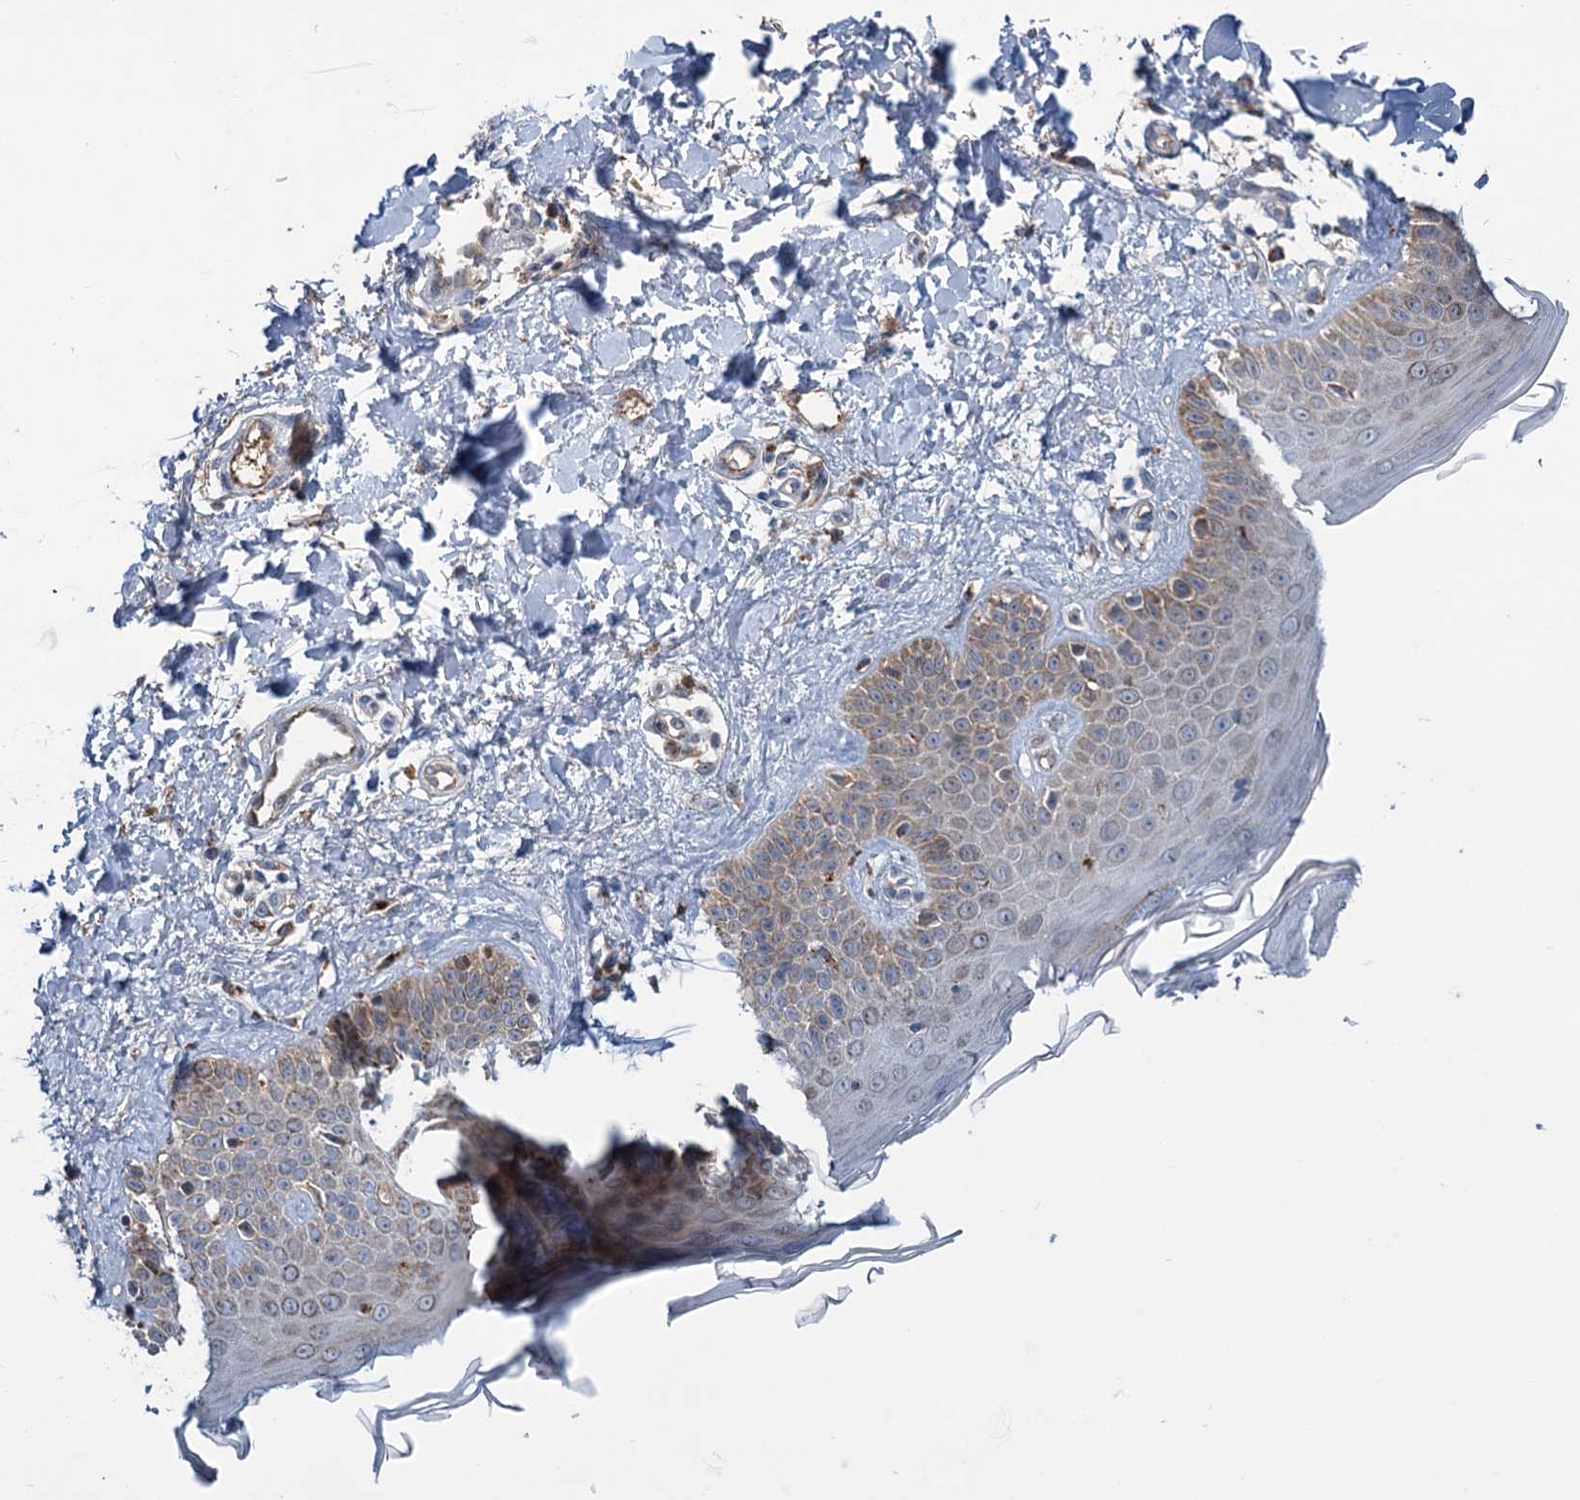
{"staining": {"intensity": "moderate", "quantity": ">75%", "location": "cytoplasmic/membranous"}, "tissue": "skin", "cell_type": "Fibroblasts", "image_type": "normal", "snomed": [{"axis": "morphology", "description": "Normal tissue, NOS"}, {"axis": "topography", "description": "Skin"}], "caption": "A micrograph of human skin stained for a protein exhibits moderate cytoplasmic/membranous brown staining in fibroblasts.", "gene": "LPIN1", "patient": {"sex": "male", "age": 52}}